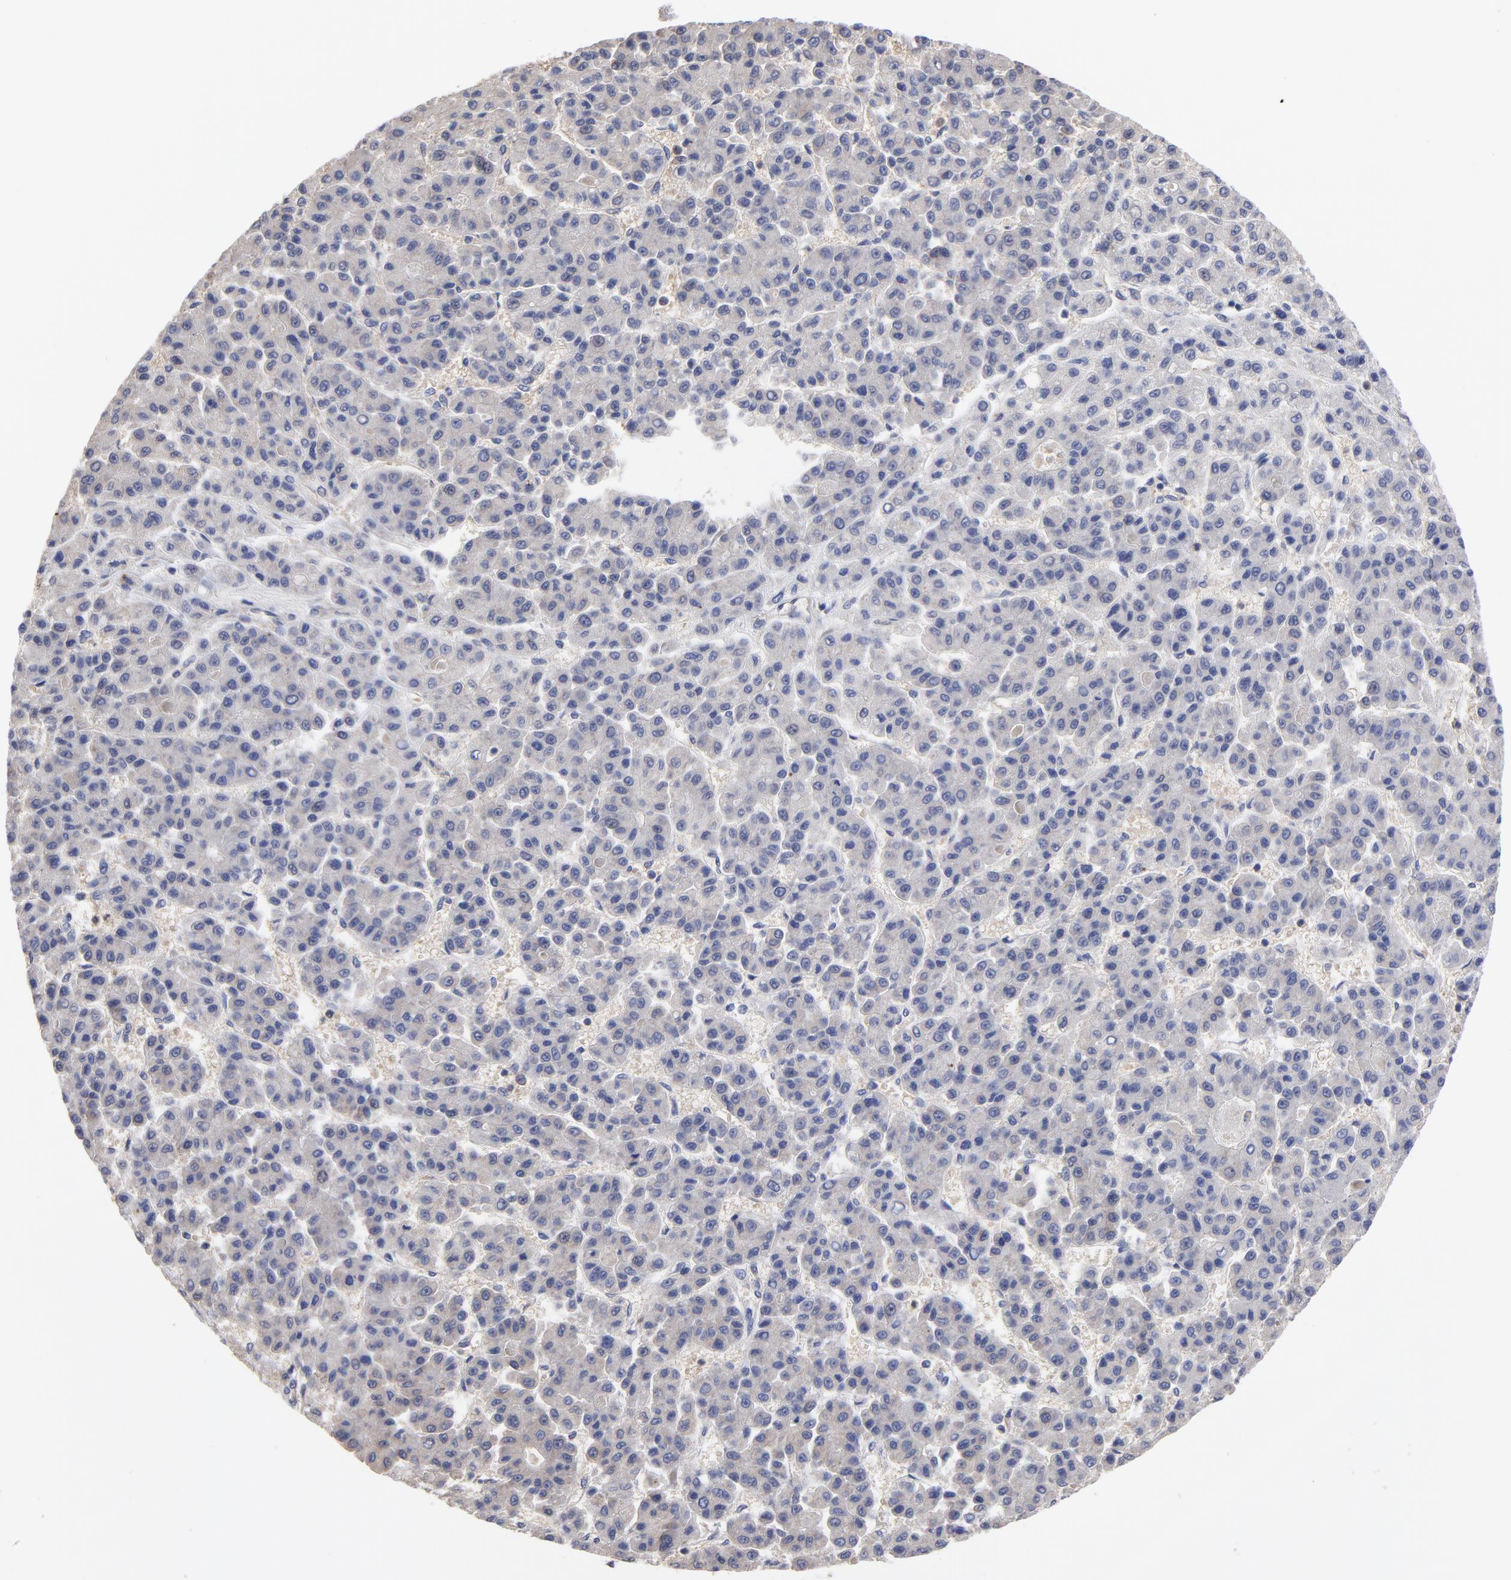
{"staining": {"intensity": "weak", "quantity": ">75%", "location": "cytoplasmic/membranous"}, "tissue": "liver cancer", "cell_type": "Tumor cells", "image_type": "cancer", "snomed": [{"axis": "morphology", "description": "Carcinoma, Hepatocellular, NOS"}, {"axis": "topography", "description": "Liver"}], "caption": "Human liver hepatocellular carcinoma stained for a protein (brown) shows weak cytoplasmic/membranous positive staining in about >75% of tumor cells.", "gene": "PCMT1", "patient": {"sex": "male", "age": 70}}